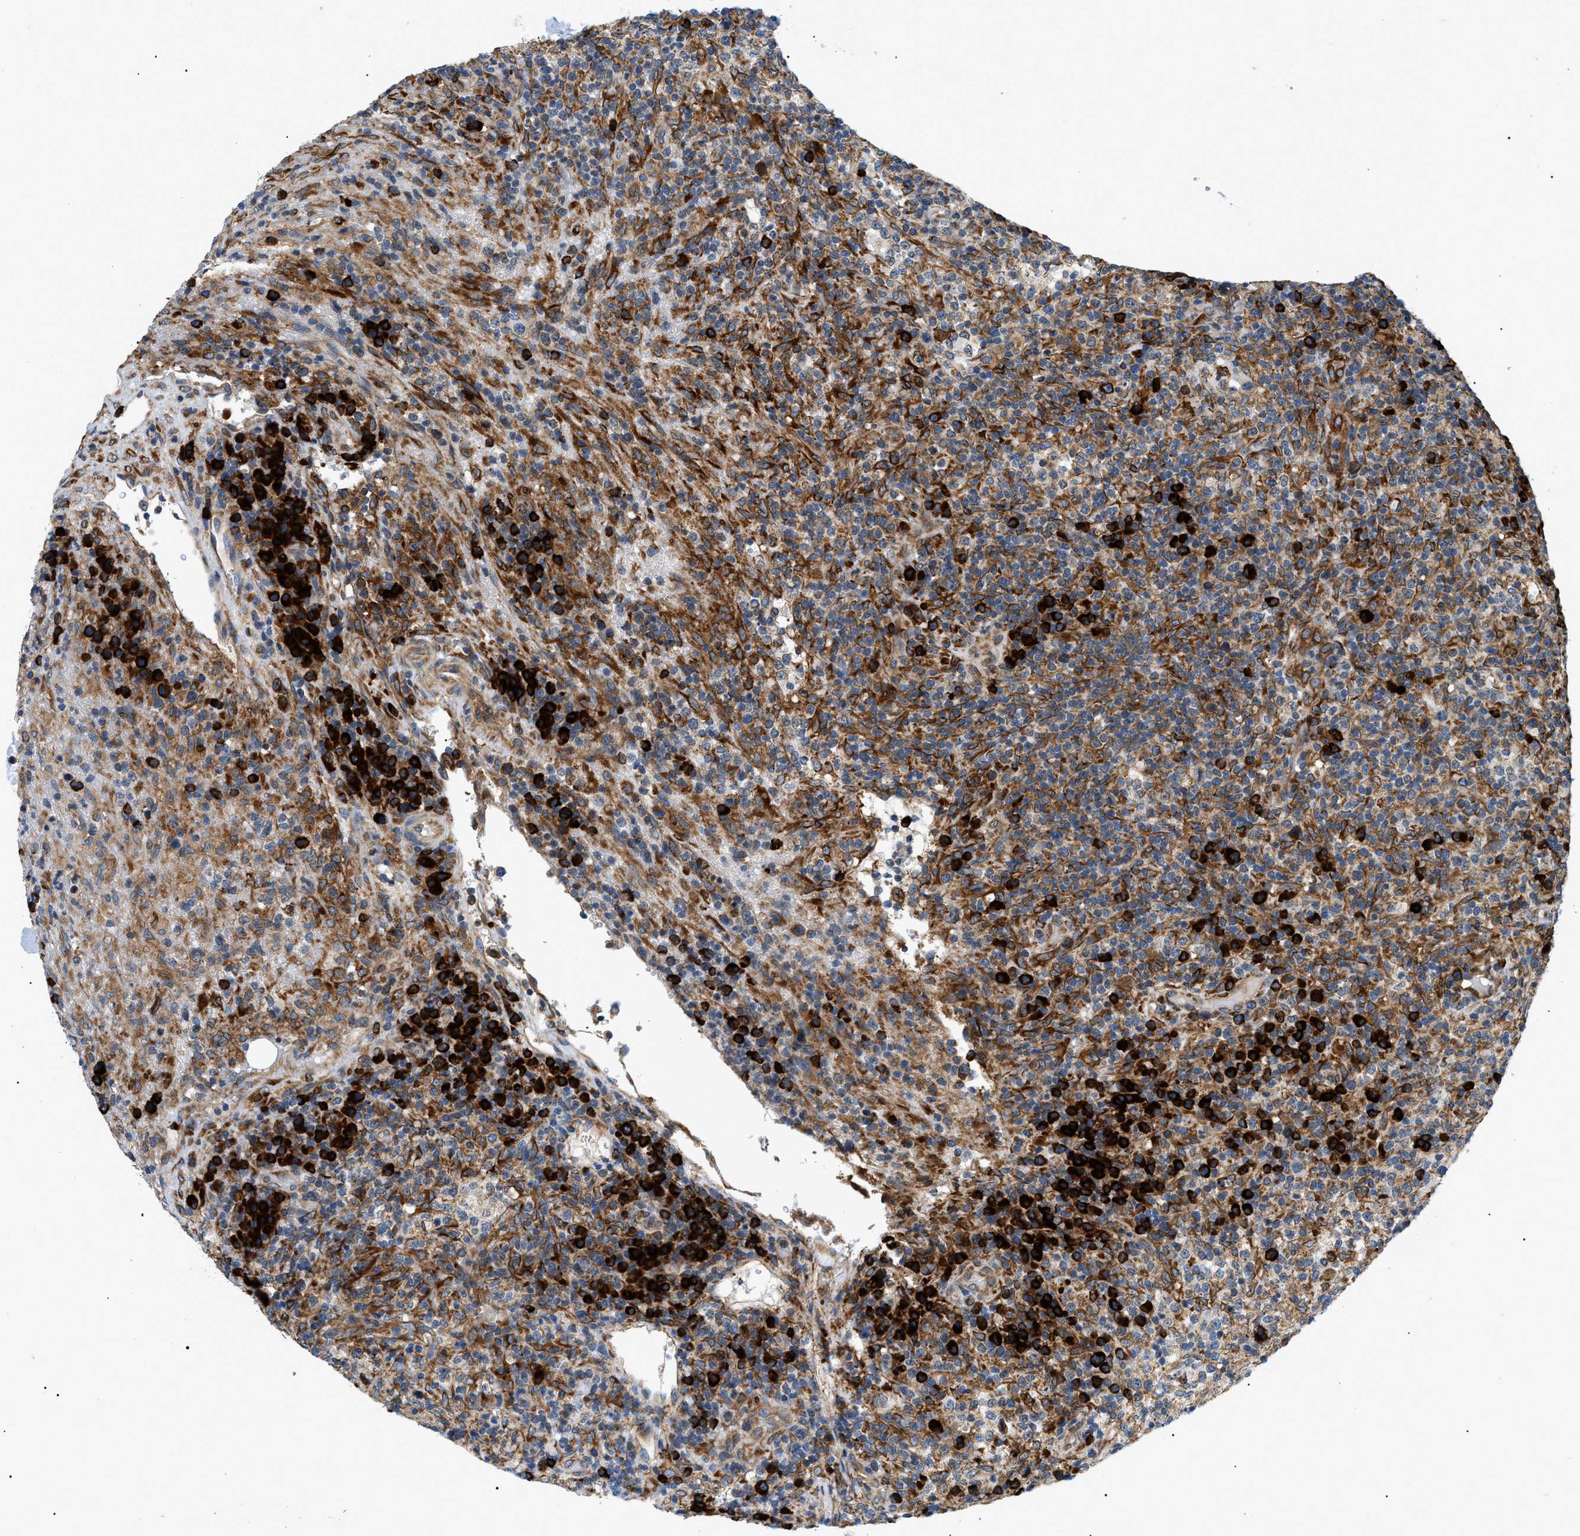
{"staining": {"intensity": "strong", "quantity": "25%-75%", "location": "cytoplasmic/membranous"}, "tissue": "lymphoma", "cell_type": "Tumor cells", "image_type": "cancer", "snomed": [{"axis": "morphology", "description": "Malignant lymphoma, non-Hodgkin's type, High grade"}, {"axis": "topography", "description": "Lymph node"}], "caption": "IHC micrograph of lymphoma stained for a protein (brown), which demonstrates high levels of strong cytoplasmic/membranous staining in approximately 25%-75% of tumor cells.", "gene": "DERL1", "patient": {"sex": "female", "age": 76}}